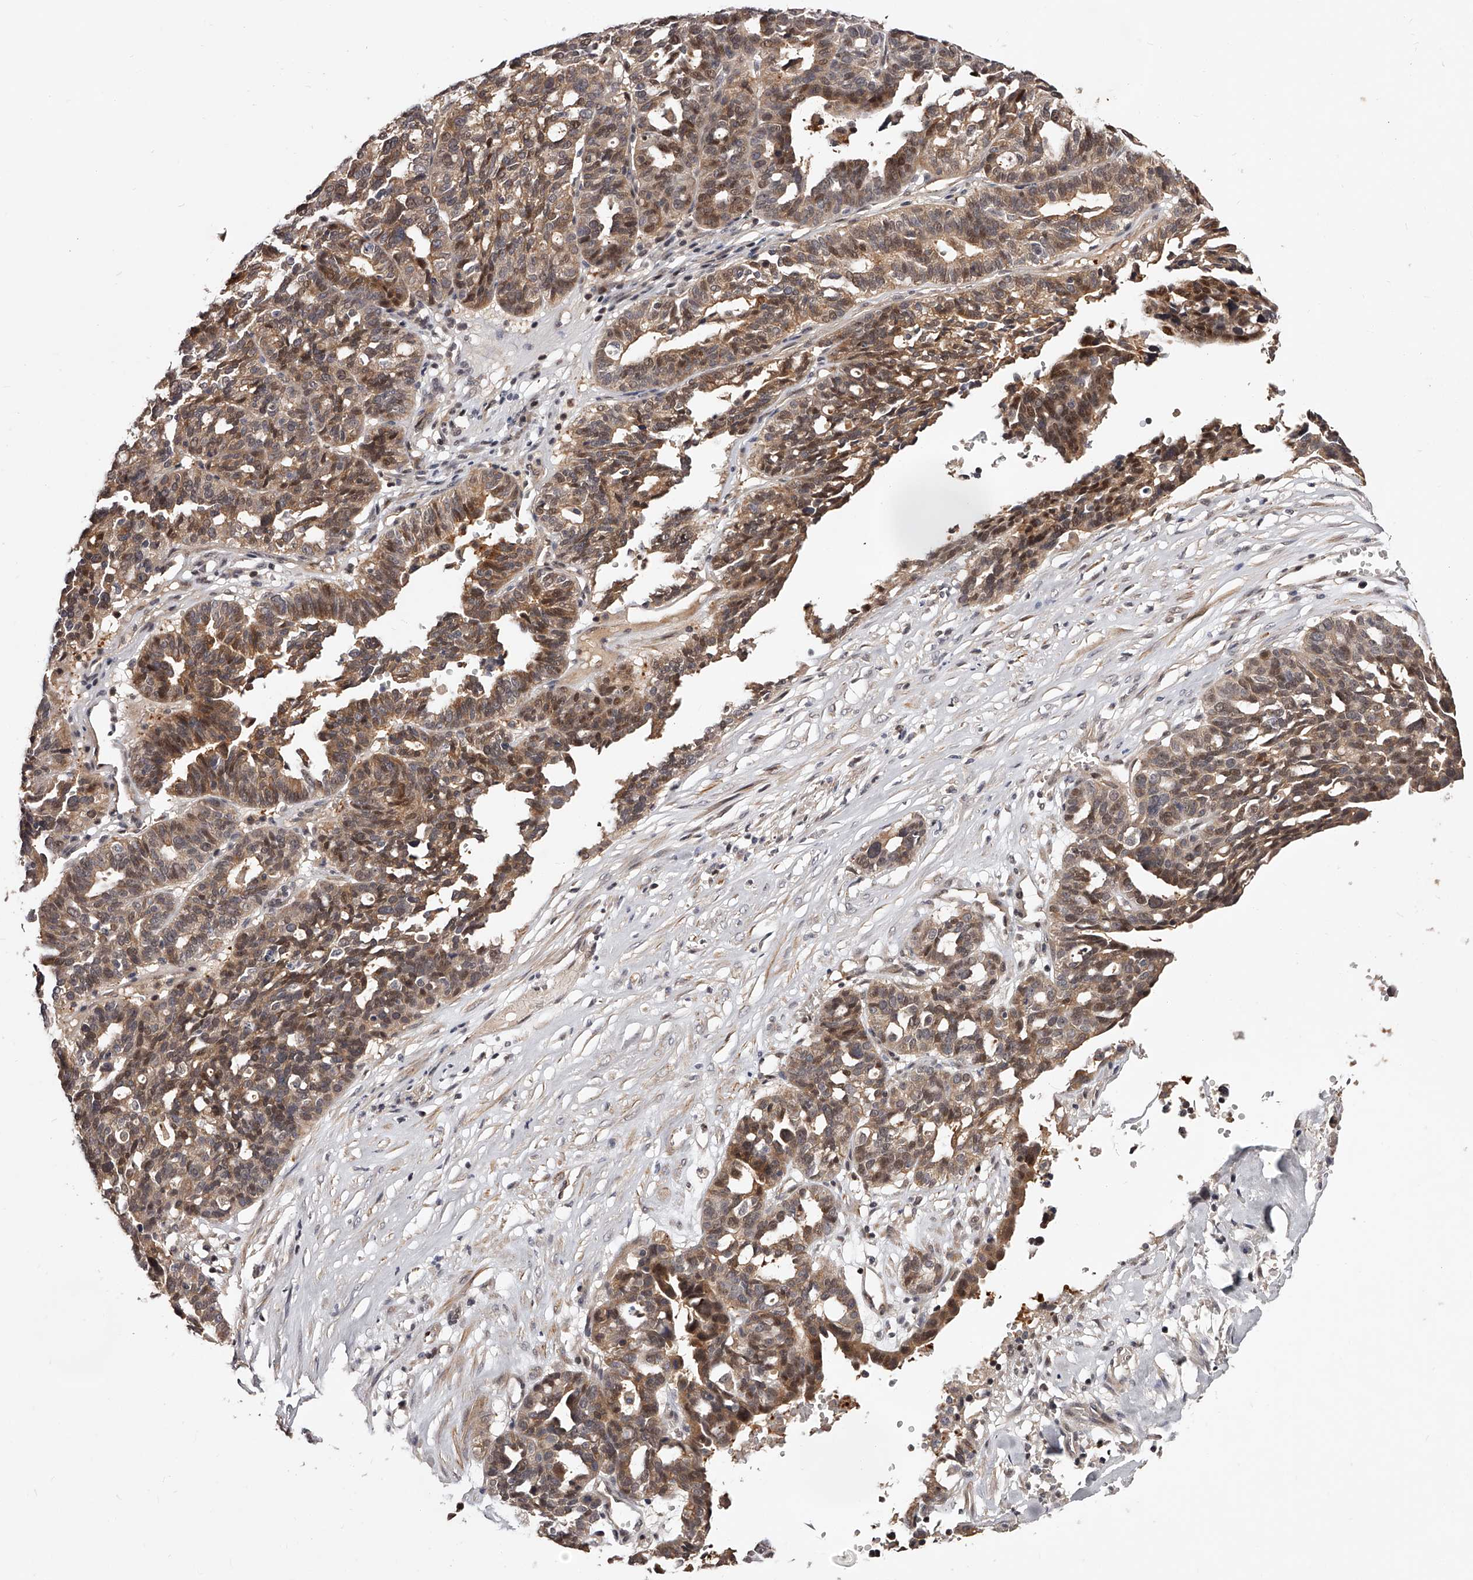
{"staining": {"intensity": "moderate", "quantity": ">75%", "location": "cytoplasmic/membranous"}, "tissue": "ovarian cancer", "cell_type": "Tumor cells", "image_type": "cancer", "snomed": [{"axis": "morphology", "description": "Cystadenocarcinoma, serous, NOS"}, {"axis": "topography", "description": "Ovary"}], "caption": "This image exhibits immunohistochemistry (IHC) staining of ovarian serous cystadenocarcinoma, with medium moderate cytoplasmic/membranous positivity in about >75% of tumor cells.", "gene": "CUL7", "patient": {"sex": "female", "age": 59}}